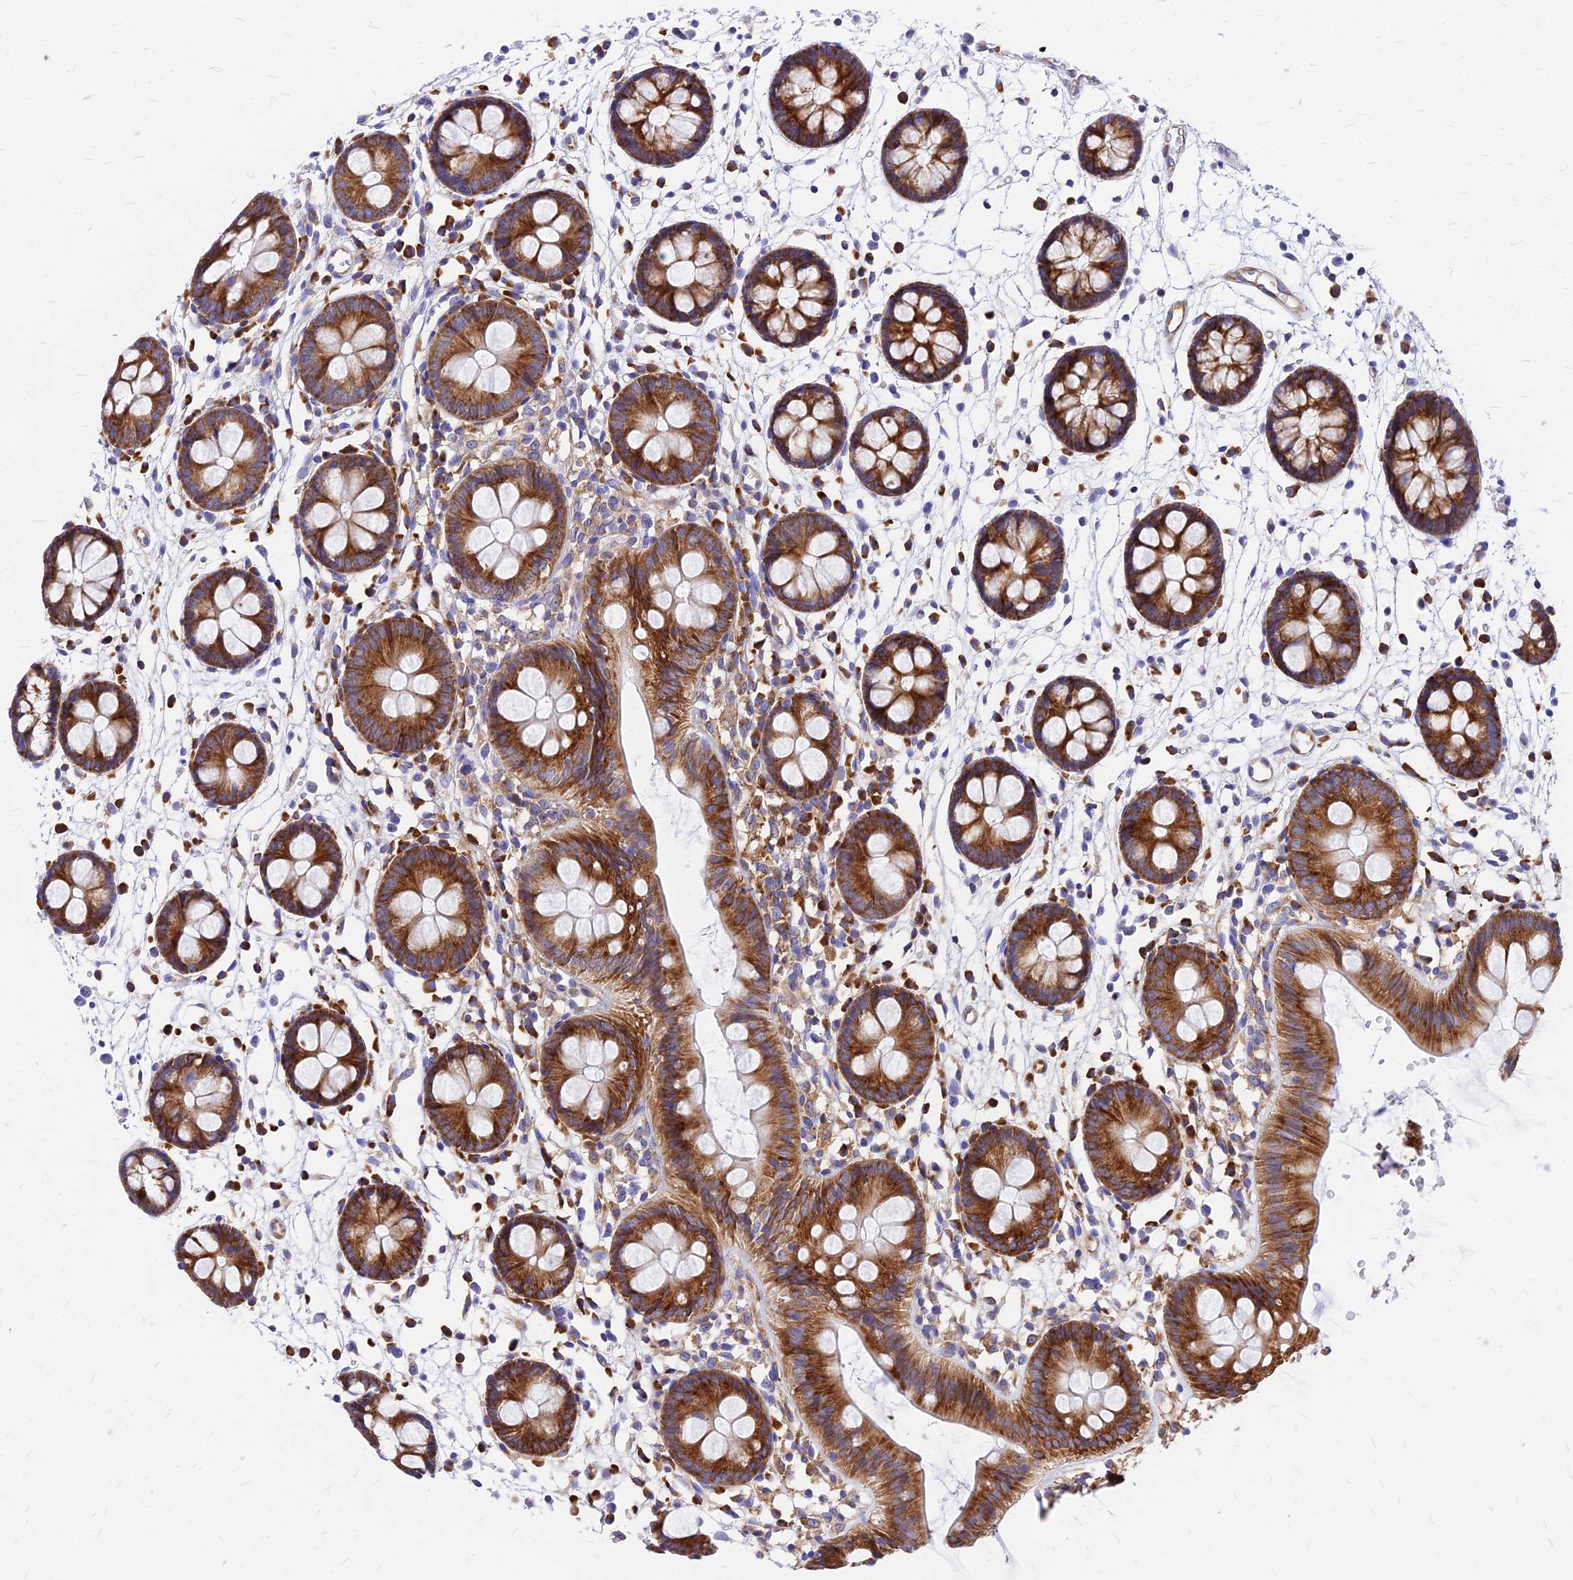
{"staining": {"intensity": "moderate", "quantity": ">75%", "location": "cytoplasmic/membranous"}, "tissue": "colon", "cell_type": "Endothelial cells", "image_type": "normal", "snomed": [{"axis": "morphology", "description": "Normal tissue, NOS"}, {"axis": "topography", "description": "Colon"}], "caption": "Benign colon was stained to show a protein in brown. There is medium levels of moderate cytoplasmic/membranous staining in approximately >75% of endothelial cells. (IHC, brightfield microscopy, high magnification).", "gene": "RPL19", "patient": {"sex": "male", "age": 56}}